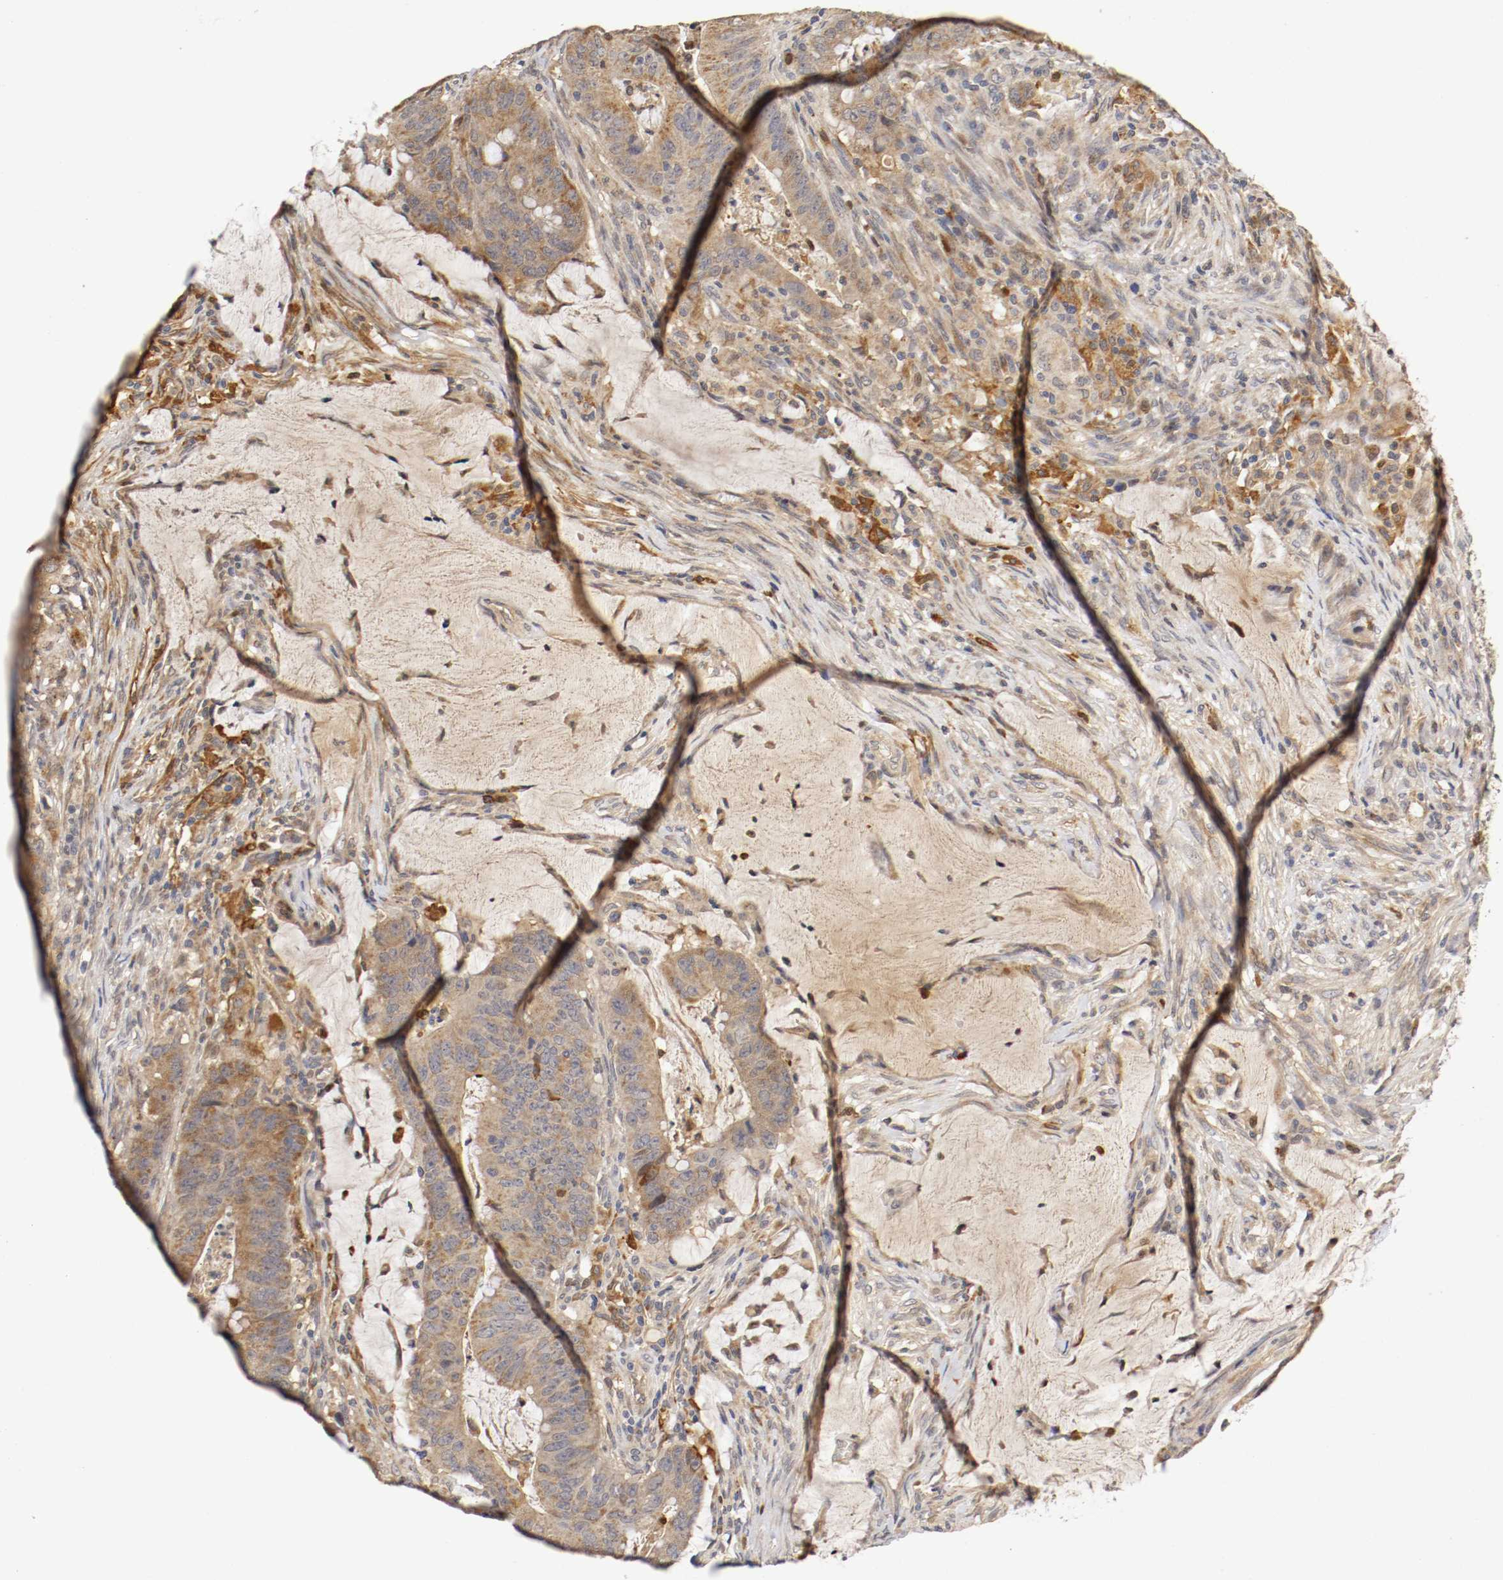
{"staining": {"intensity": "moderate", "quantity": "25%-75%", "location": "cytoplasmic/membranous"}, "tissue": "colorectal cancer", "cell_type": "Tumor cells", "image_type": "cancer", "snomed": [{"axis": "morphology", "description": "Adenocarcinoma, NOS"}, {"axis": "topography", "description": "Colon"}], "caption": "Colorectal cancer stained with a brown dye shows moderate cytoplasmic/membranous positive positivity in approximately 25%-75% of tumor cells.", "gene": "TNFRSF1B", "patient": {"sex": "male", "age": 45}}